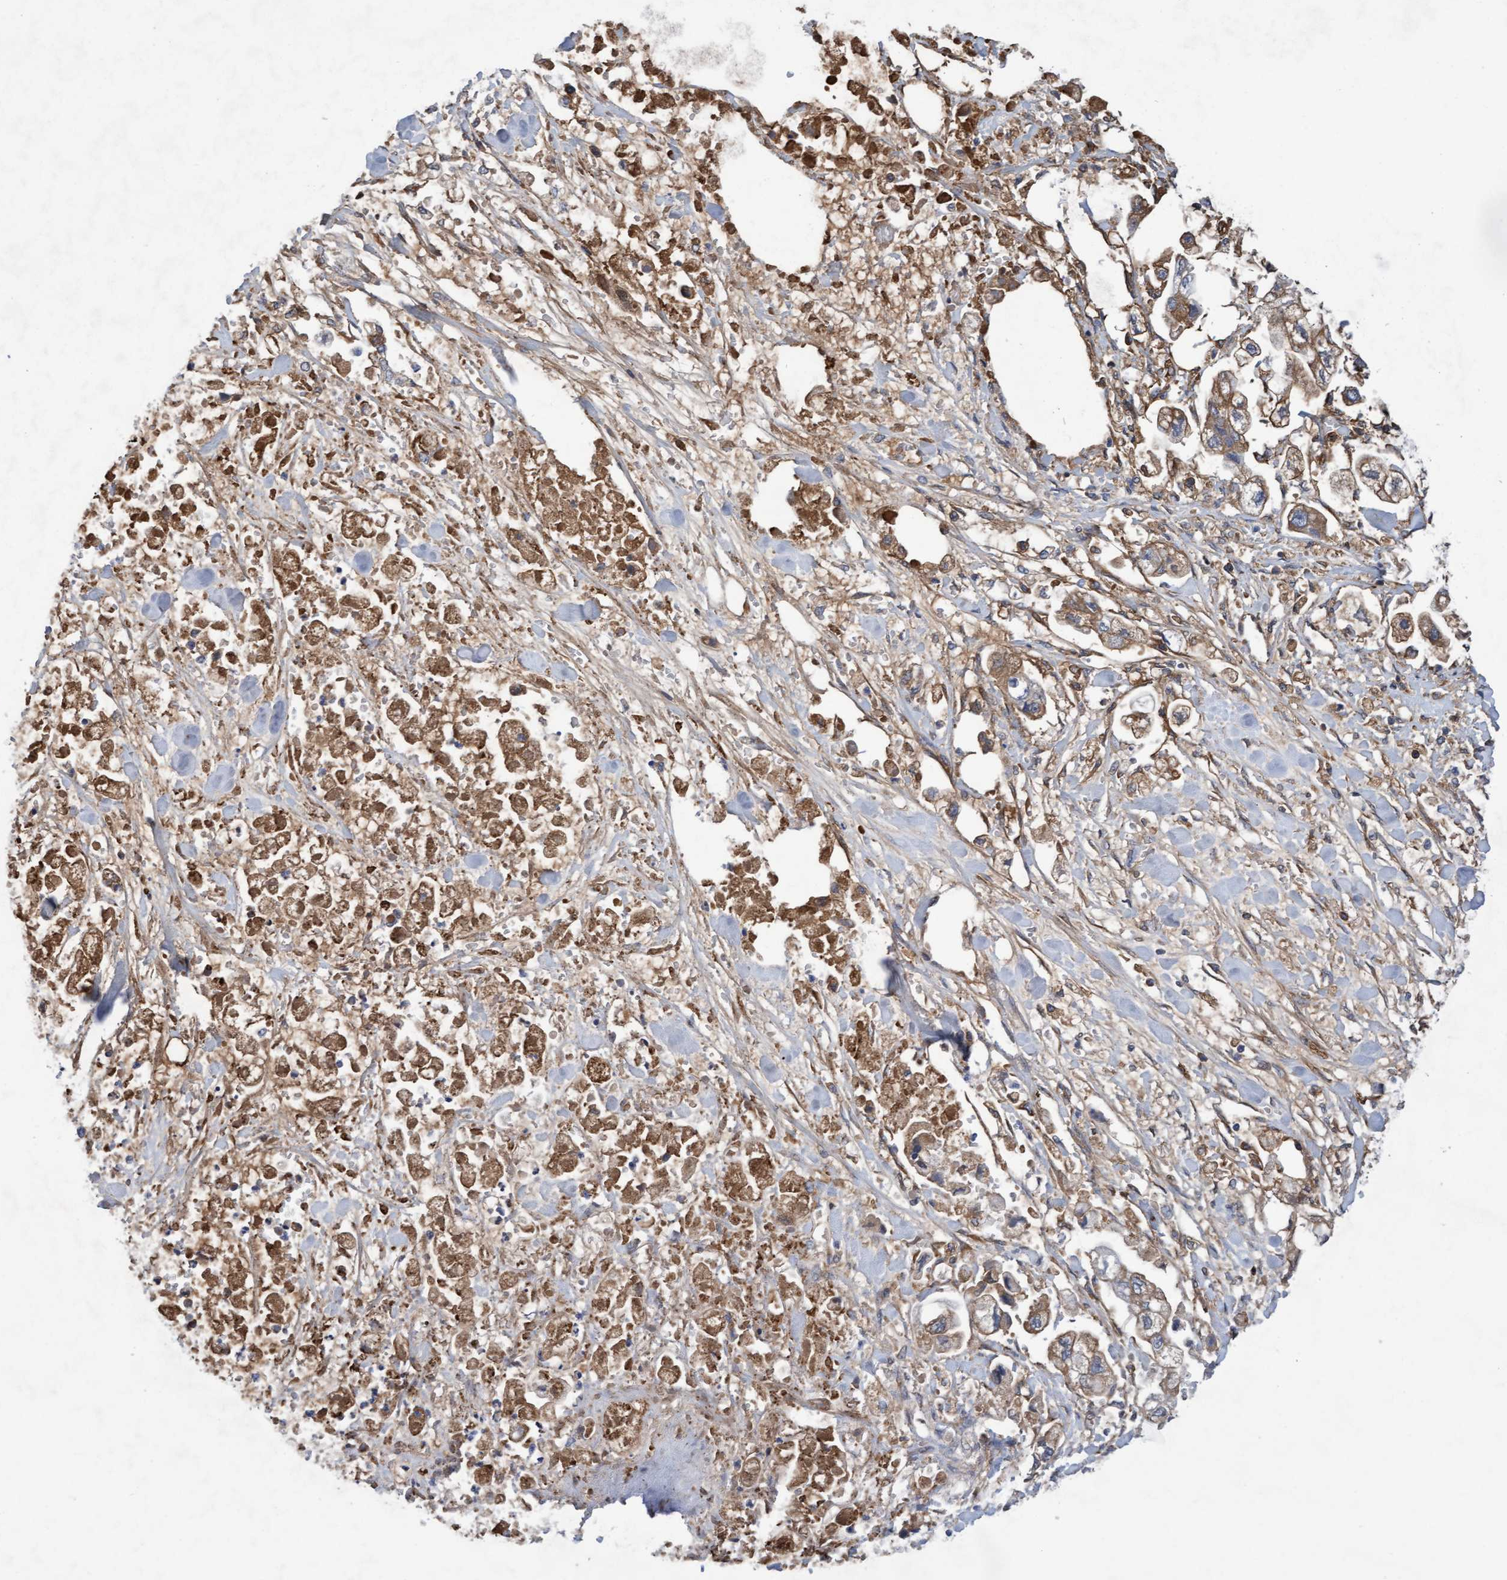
{"staining": {"intensity": "moderate", "quantity": ">75%", "location": "cytoplasmic/membranous"}, "tissue": "stomach cancer", "cell_type": "Tumor cells", "image_type": "cancer", "snomed": [{"axis": "morphology", "description": "Normal tissue, NOS"}, {"axis": "morphology", "description": "Adenocarcinoma, NOS"}, {"axis": "topography", "description": "Stomach"}], "caption": "Protein staining demonstrates moderate cytoplasmic/membranous staining in approximately >75% of tumor cells in stomach cancer (adenocarcinoma).", "gene": "DDHD2", "patient": {"sex": "male", "age": 62}}